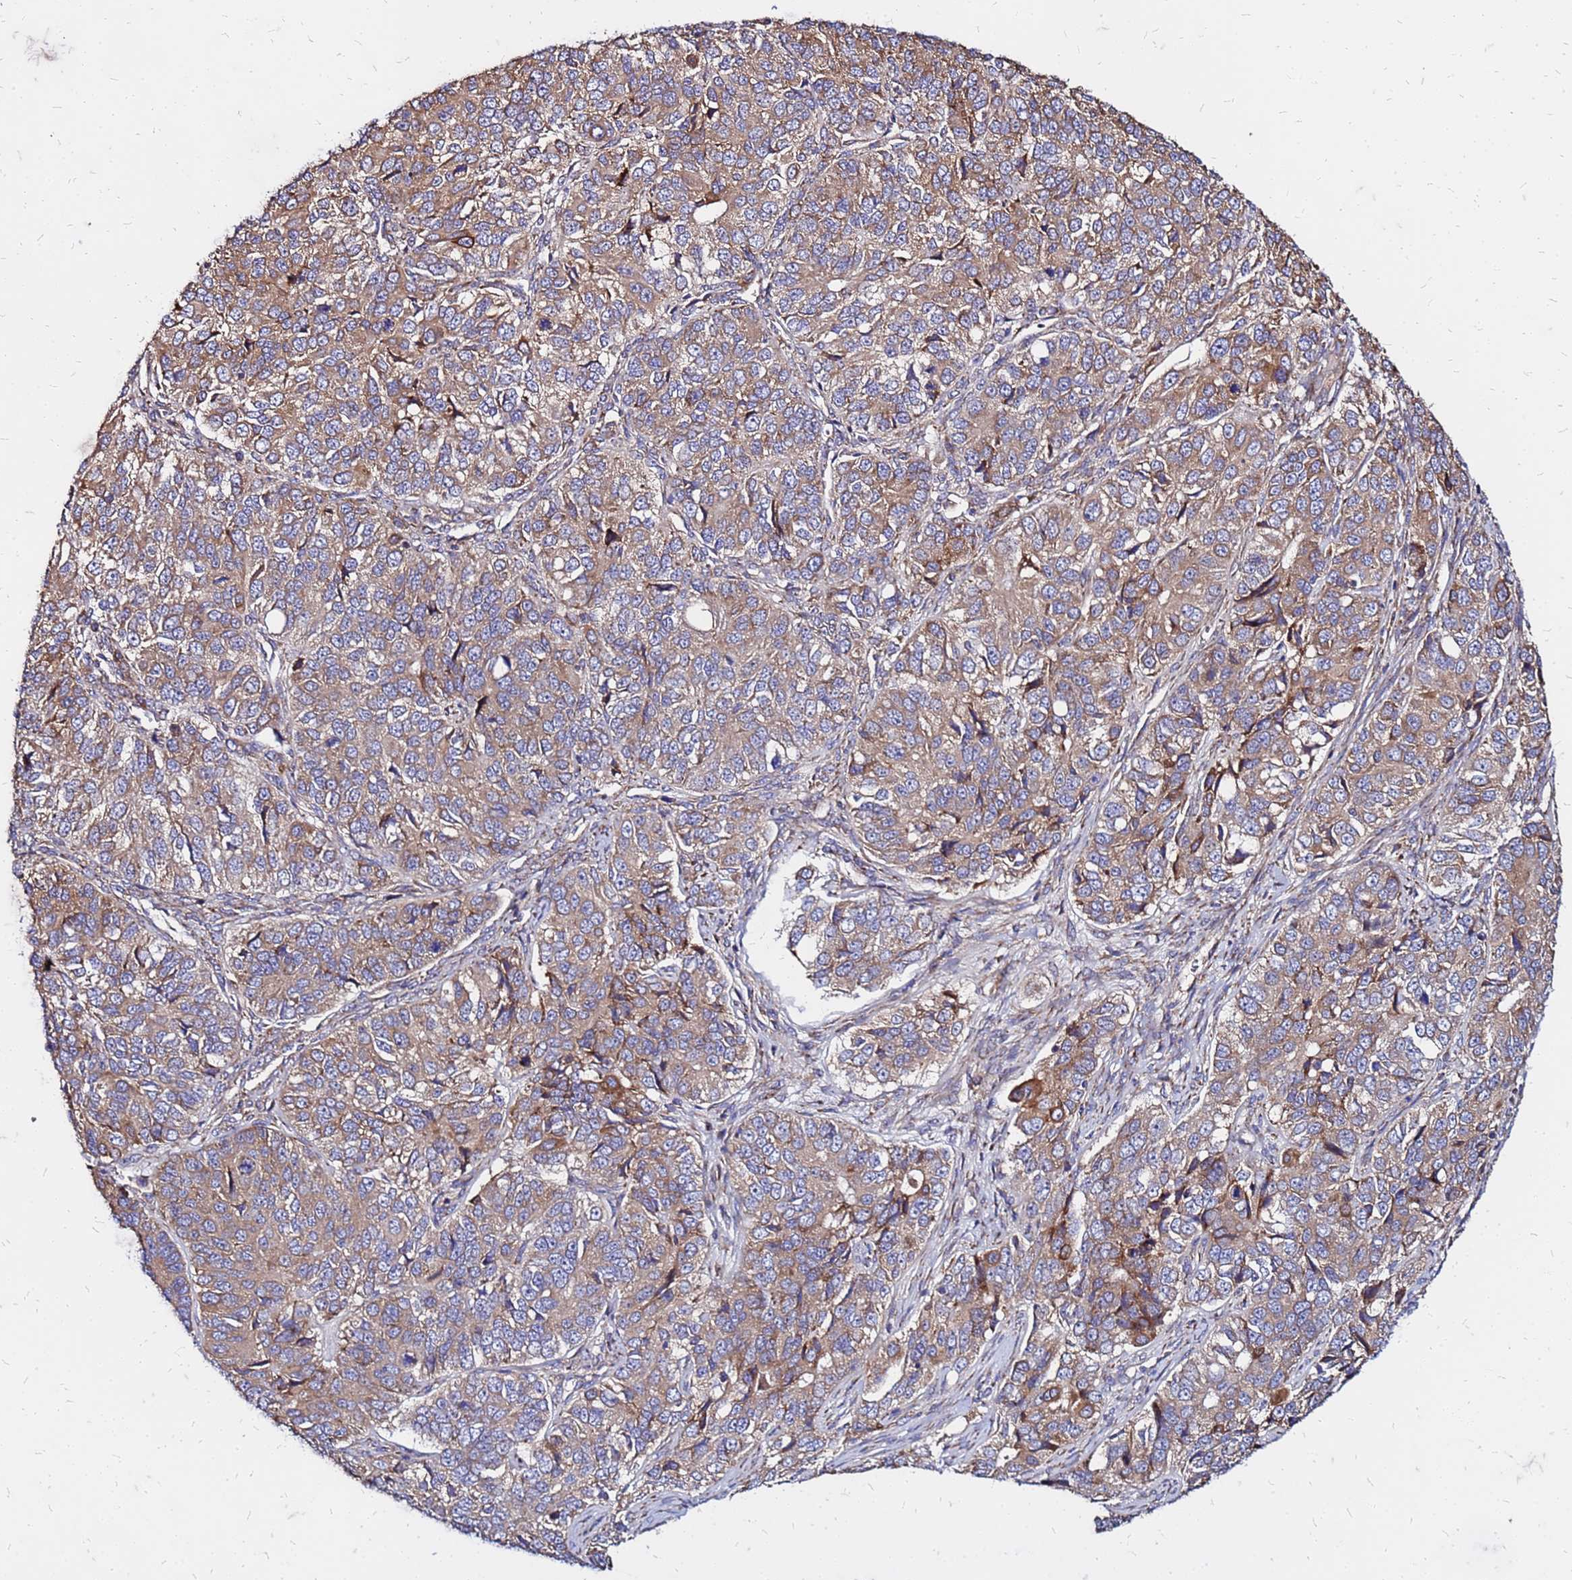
{"staining": {"intensity": "moderate", "quantity": ">75%", "location": "cytoplasmic/membranous"}, "tissue": "ovarian cancer", "cell_type": "Tumor cells", "image_type": "cancer", "snomed": [{"axis": "morphology", "description": "Carcinoma, endometroid"}, {"axis": "topography", "description": "Ovary"}], "caption": "Endometroid carcinoma (ovarian) stained for a protein demonstrates moderate cytoplasmic/membranous positivity in tumor cells. The staining was performed using DAB, with brown indicating positive protein expression. Nuclei are stained blue with hematoxylin.", "gene": "VMO1", "patient": {"sex": "female", "age": 51}}